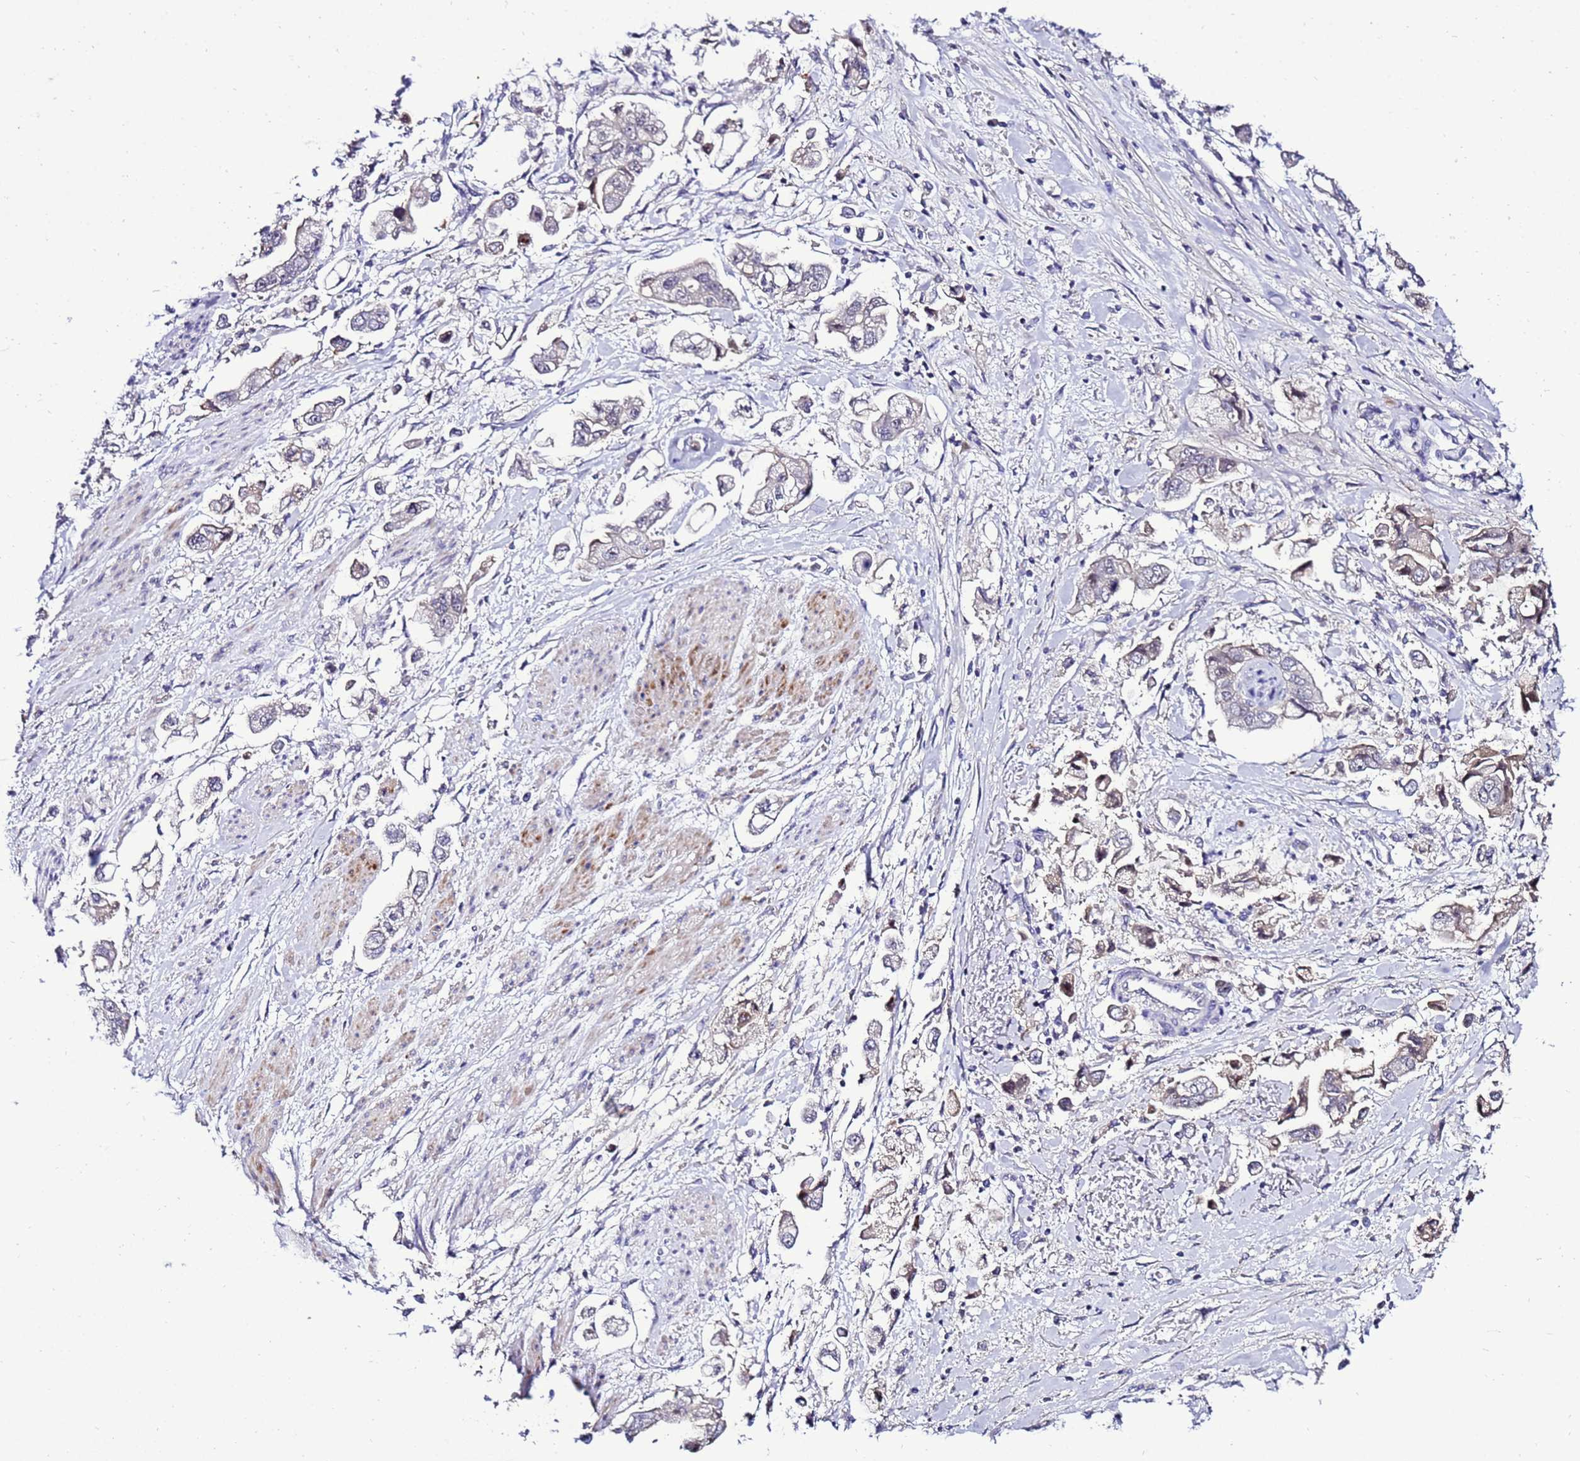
{"staining": {"intensity": "negative", "quantity": "none", "location": "none"}, "tissue": "stomach cancer", "cell_type": "Tumor cells", "image_type": "cancer", "snomed": [{"axis": "morphology", "description": "Adenocarcinoma, NOS"}, {"axis": "topography", "description": "Stomach"}], "caption": "This is a micrograph of immunohistochemistry (IHC) staining of adenocarcinoma (stomach), which shows no expression in tumor cells.", "gene": "C19orf47", "patient": {"sex": "male", "age": 62}}